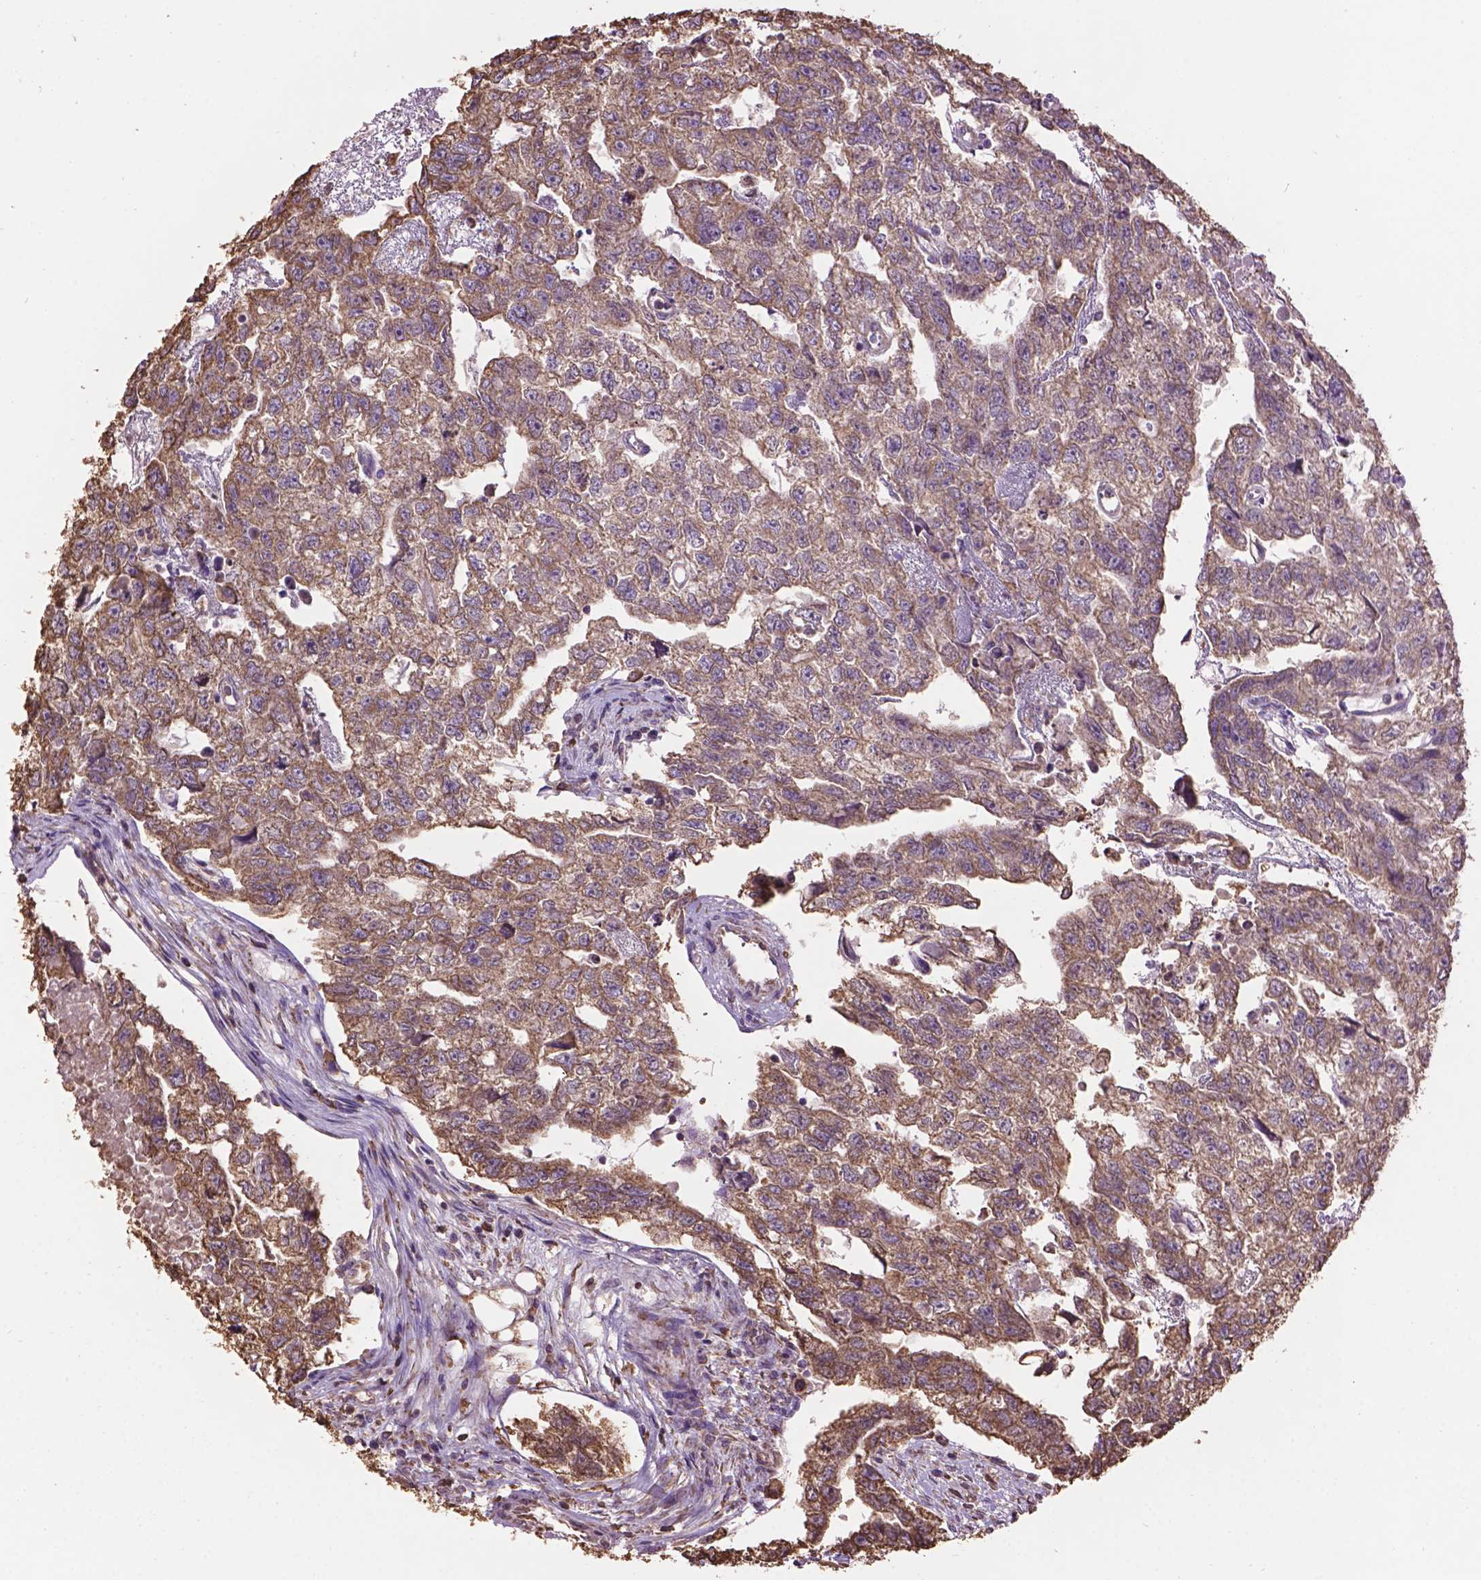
{"staining": {"intensity": "moderate", "quantity": ">75%", "location": "cytoplasmic/membranous"}, "tissue": "testis cancer", "cell_type": "Tumor cells", "image_type": "cancer", "snomed": [{"axis": "morphology", "description": "Carcinoma, Embryonal, NOS"}, {"axis": "morphology", "description": "Teratoma, malignant, NOS"}, {"axis": "topography", "description": "Testis"}], "caption": "Moderate cytoplasmic/membranous positivity for a protein is identified in about >75% of tumor cells of testis cancer (teratoma (malignant)) using immunohistochemistry (IHC).", "gene": "PPP2R5E", "patient": {"sex": "male", "age": 44}}